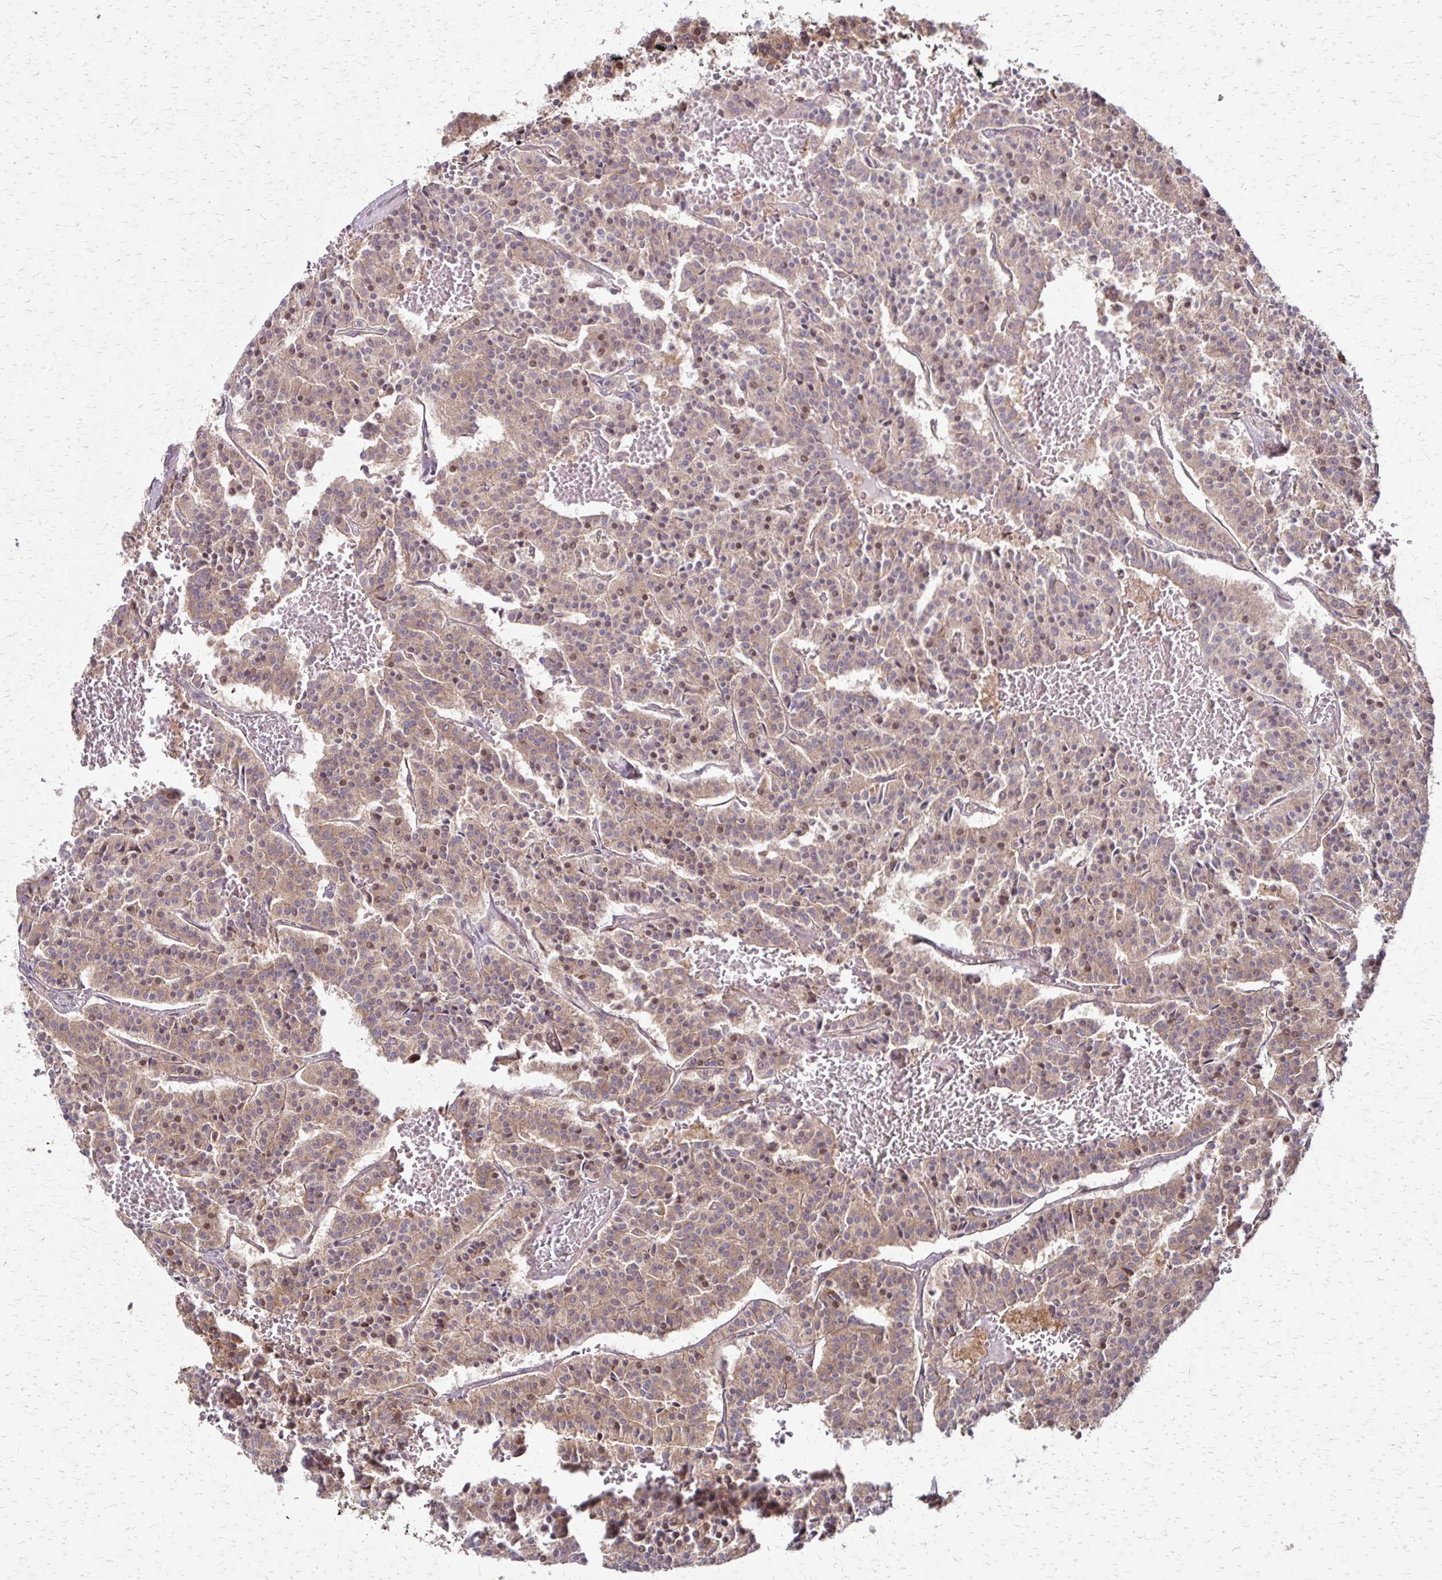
{"staining": {"intensity": "moderate", "quantity": ">75%", "location": "cytoplasmic/membranous,nuclear"}, "tissue": "carcinoid", "cell_type": "Tumor cells", "image_type": "cancer", "snomed": [{"axis": "morphology", "description": "Carcinoid, malignant, NOS"}, {"axis": "topography", "description": "Lung"}], "caption": "Human carcinoid stained for a protein (brown) demonstrates moderate cytoplasmic/membranous and nuclear positive expression in approximately >75% of tumor cells.", "gene": "EEF2", "patient": {"sex": "male", "age": 70}}